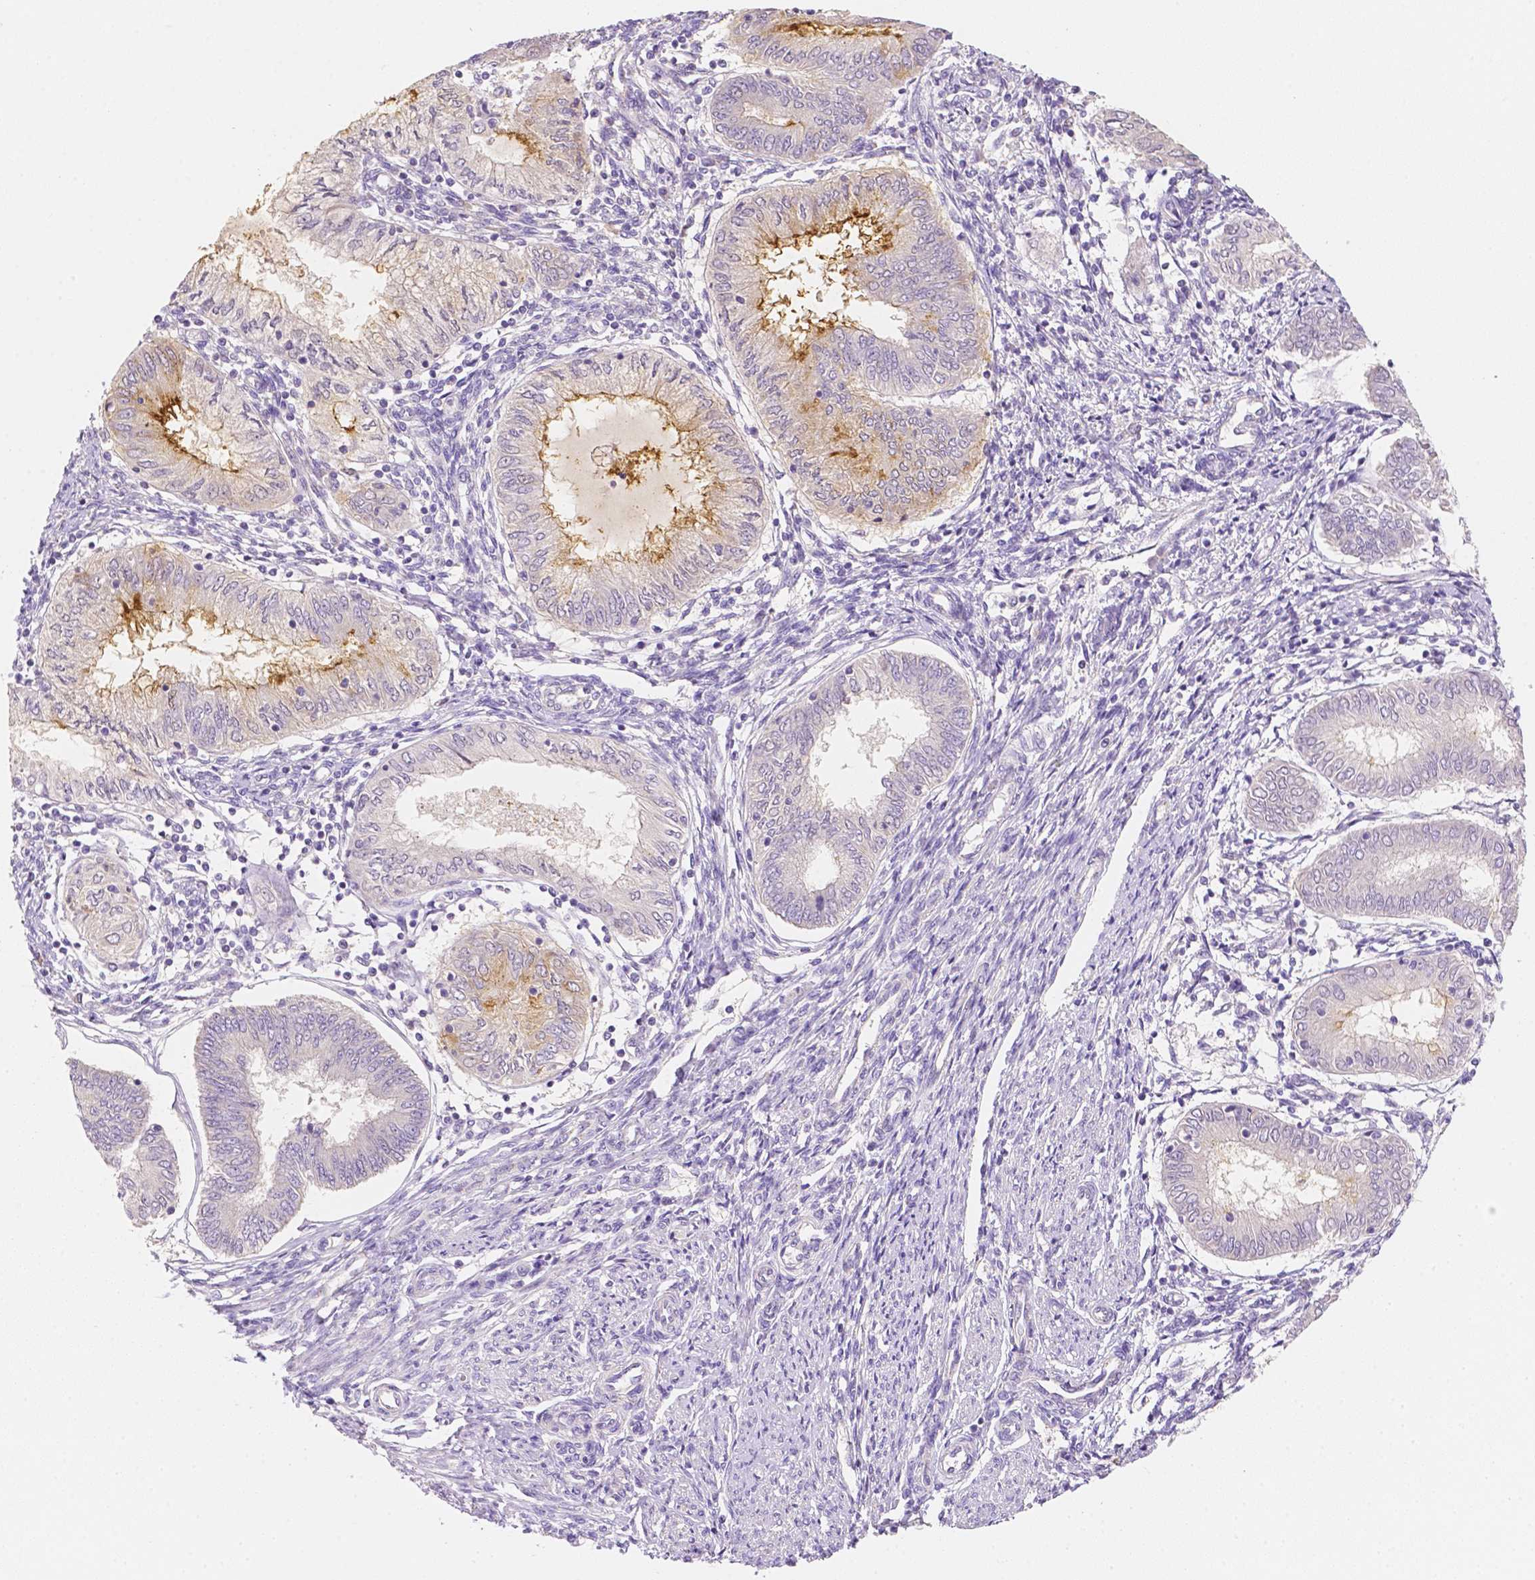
{"staining": {"intensity": "moderate", "quantity": "<25%", "location": "cytoplasmic/membranous"}, "tissue": "endometrial cancer", "cell_type": "Tumor cells", "image_type": "cancer", "snomed": [{"axis": "morphology", "description": "Adenocarcinoma, NOS"}, {"axis": "topography", "description": "Endometrium"}], "caption": "Immunohistochemical staining of endometrial adenocarcinoma displays low levels of moderate cytoplasmic/membranous positivity in about <25% of tumor cells. The protein is shown in brown color, while the nuclei are stained blue.", "gene": "C10orf67", "patient": {"sex": "female", "age": 68}}